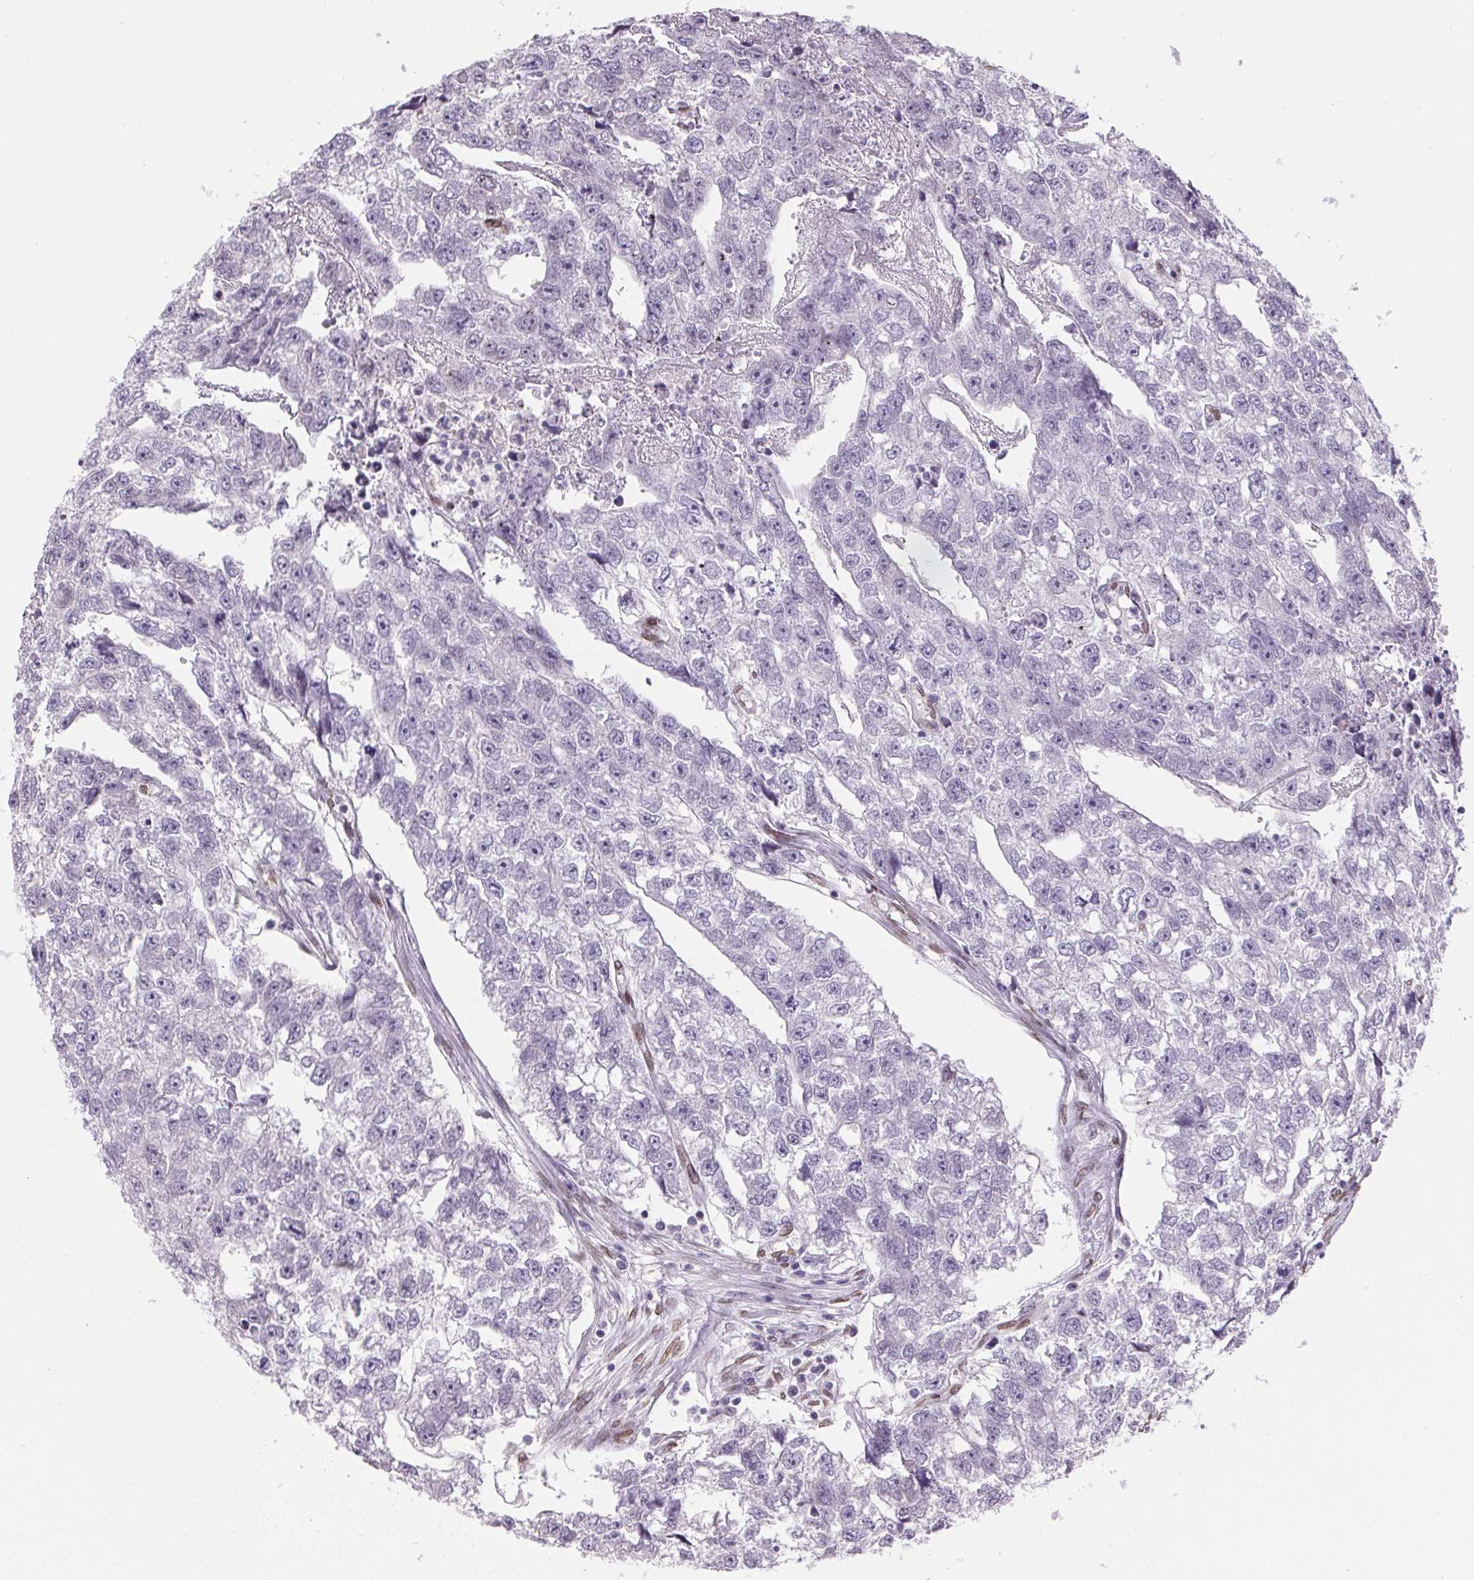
{"staining": {"intensity": "negative", "quantity": "none", "location": "none"}, "tissue": "testis cancer", "cell_type": "Tumor cells", "image_type": "cancer", "snomed": [{"axis": "morphology", "description": "Carcinoma, Embryonal, NOS"}, {"axis": "morphology", "description": "Teratoma, malignant, NOS"}, {"axis": "topography", "description": "Testis"}], "caption": "DAB immunohistochemical staining of human testis cancer (embryonal carcinoma) shows no significant expression in tumor cells.", "gene": "TMEM175", "patient": {"sex": "male", "age": 44}}